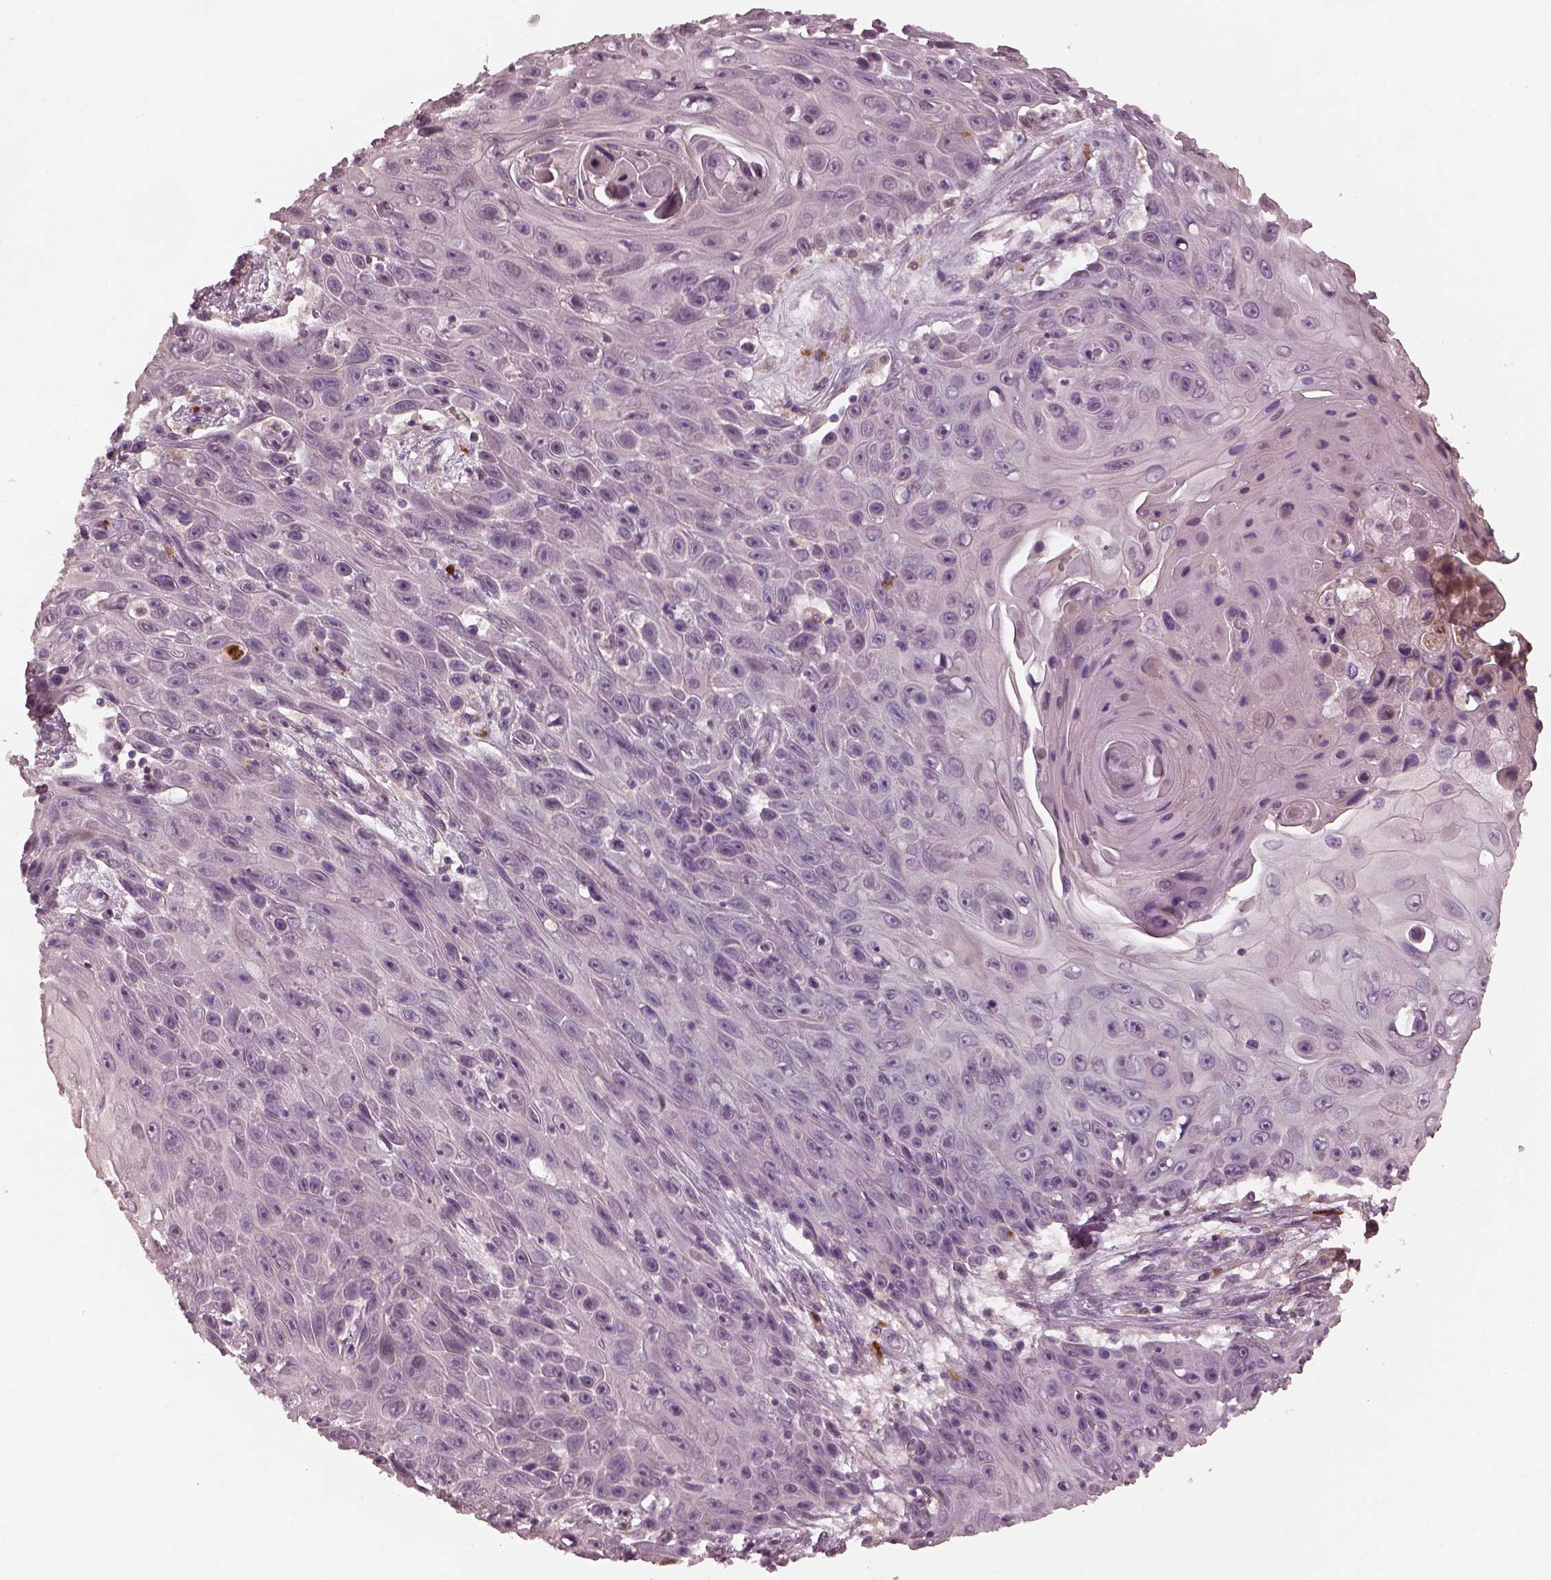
{"staining": {"intensity": "negative", "quantity": "none", "location": "none"}, "tissue": "skin cancer", "cell_type": "Tumor cells", "image_type": "cancer", "snomed": [{"axis": "morphology", "description": "Squamous cell carcinoma, NOS"}, {"axis": "topography", "description": "Skin"}], "caption": "A high-resolution histopathology image shows IHC staining of squamous cell carcinoma (skin), which demonstrates no significant expression in tumor cells.", "gene": "SLC25A46", "patient": {"sex": "male", "age": 82}}